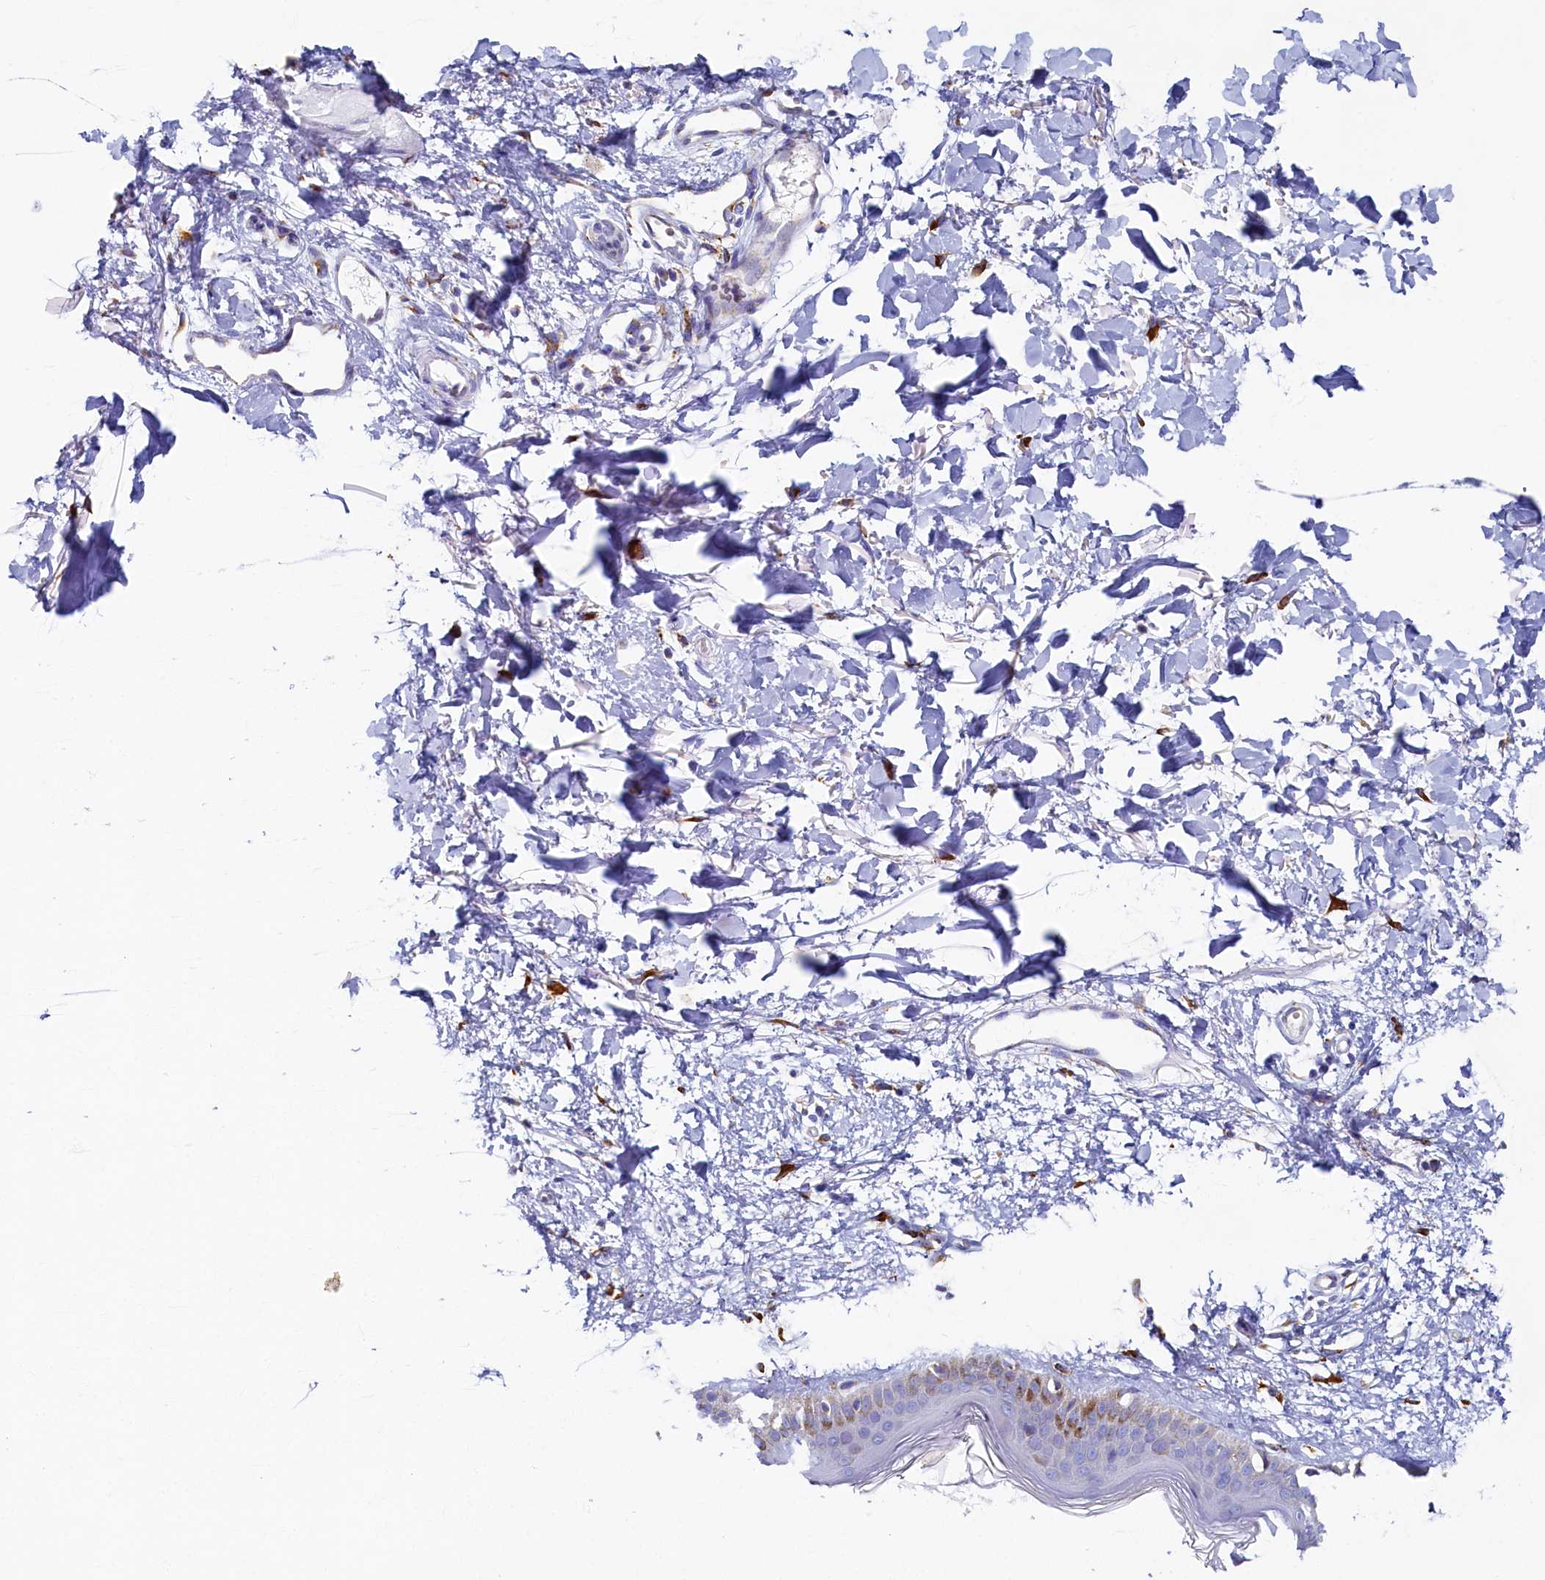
{"staining": {"intensity": "moderate", "quantity": ">75%", "location": "cytoplasmic/membranous"}, "tissue": "skin", "cell_type": "Fibroblasts", "image_type": "normal", "snomed": [{"axis": "morphology", "description": "Normal tissue, NOS"}, {"axis": "topography", "description": "Skin"}], "caption": "Protein staining of benign skin demonstrates moderate cytoplasmic/membranous staining in about >75% of fibroblasts.", "gene": "TMEM18", "patient": {"sex": "female", "age": 58}}